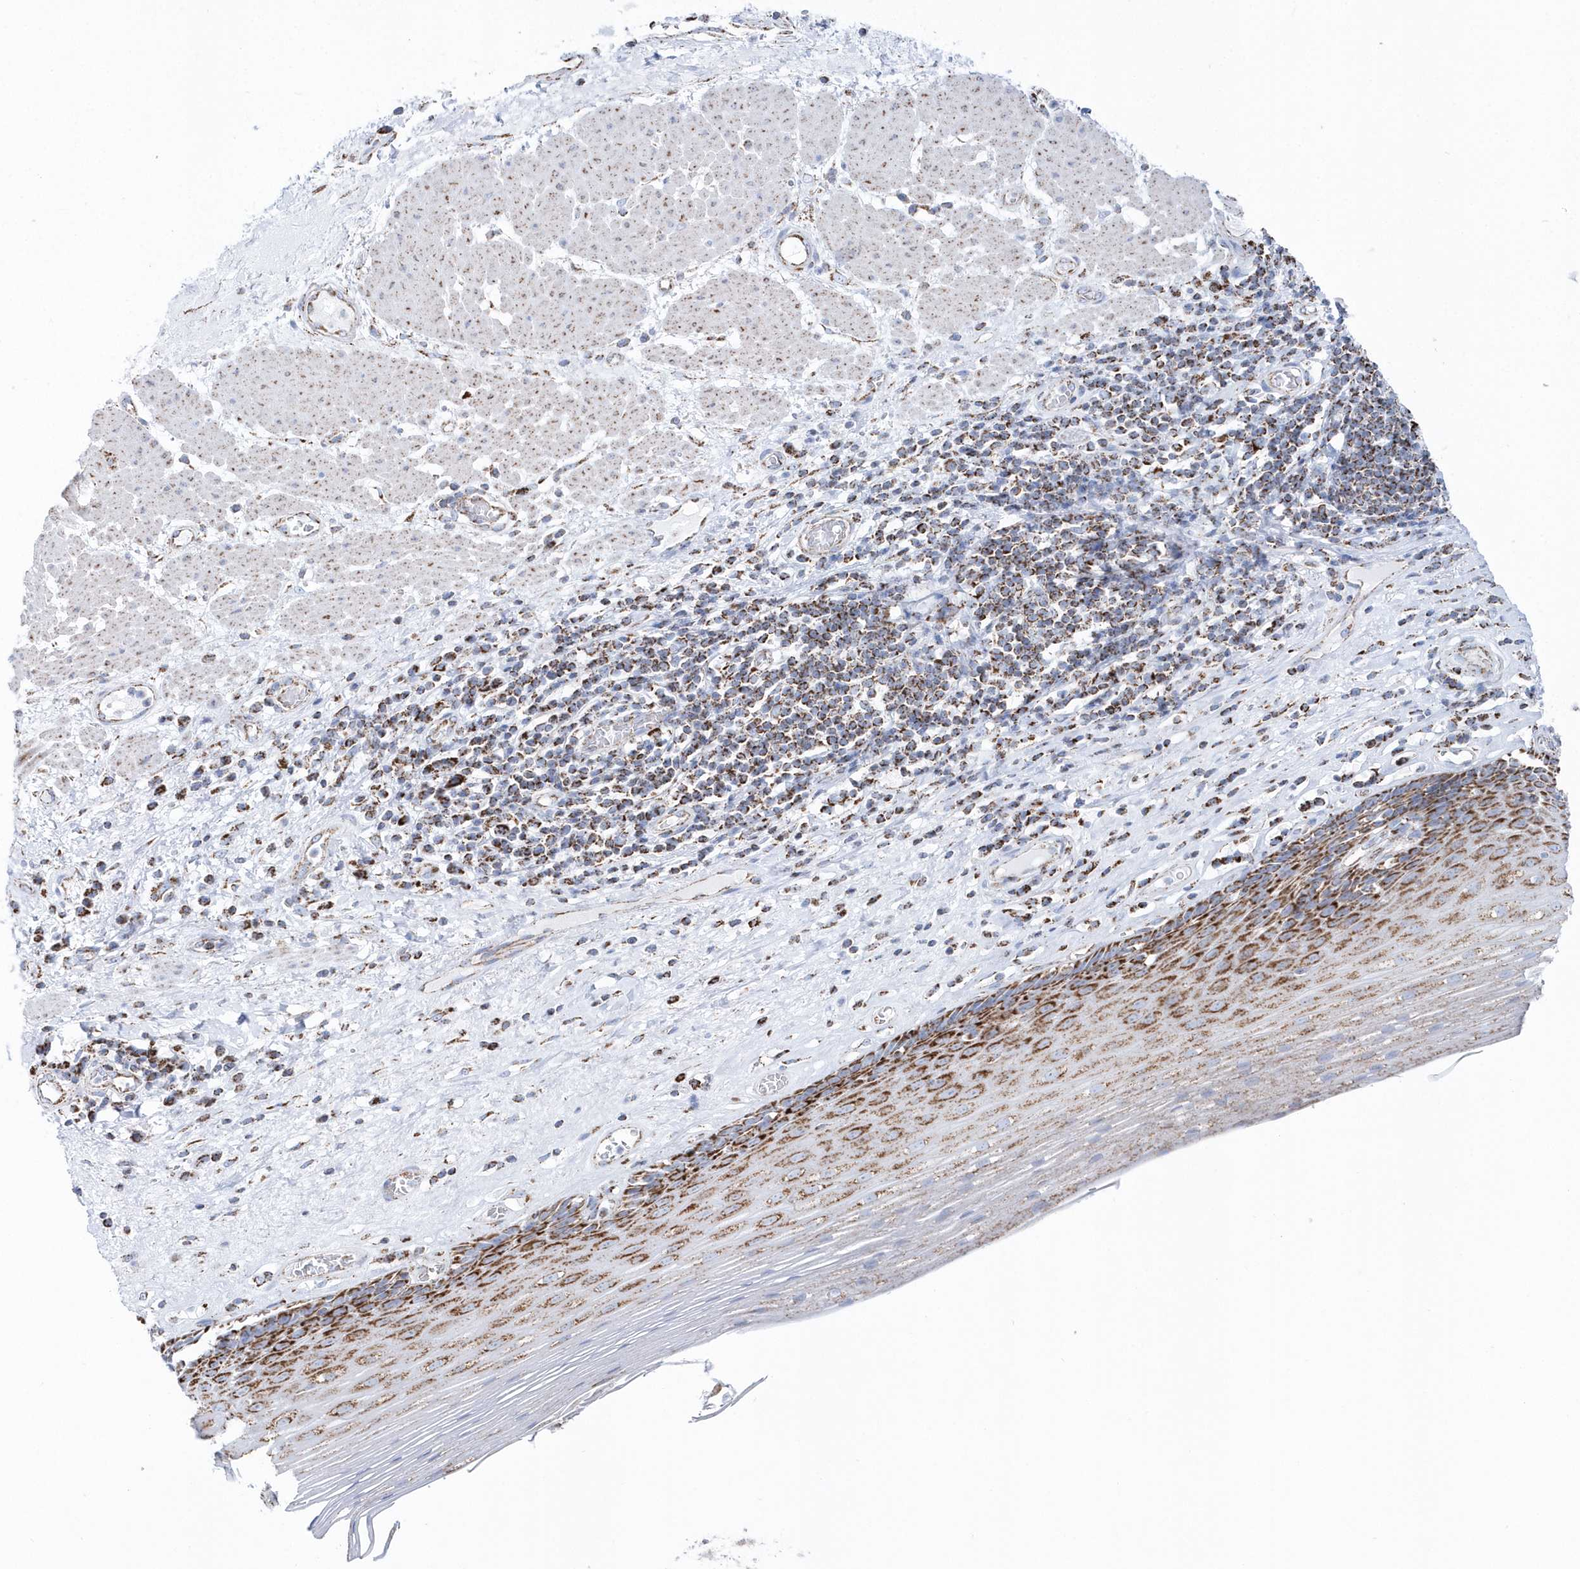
{"staining": {"intensity": "strong", "quantity": ">75%", "location": "cytoplasmic/membranous"}, "tissue": "esophagus", "cell_type": "Squamous epithelial cells", "image_type": "normal", "snomed": [{"axis": "morphology", "description": "Normal tissue, NOS"}, {"axis": "topography", "description": "Esophagus"}], "caption": "A brown stain highlights strong cytoplasmic/membranous expression of a protein in squamous epithelial cells of unremarkable human esophagus. The protein of interest is shown in brown color, while the nuclei are stained blue.", "gene": "TMCO6", "patient": {"sex": "male", "age": 62}}